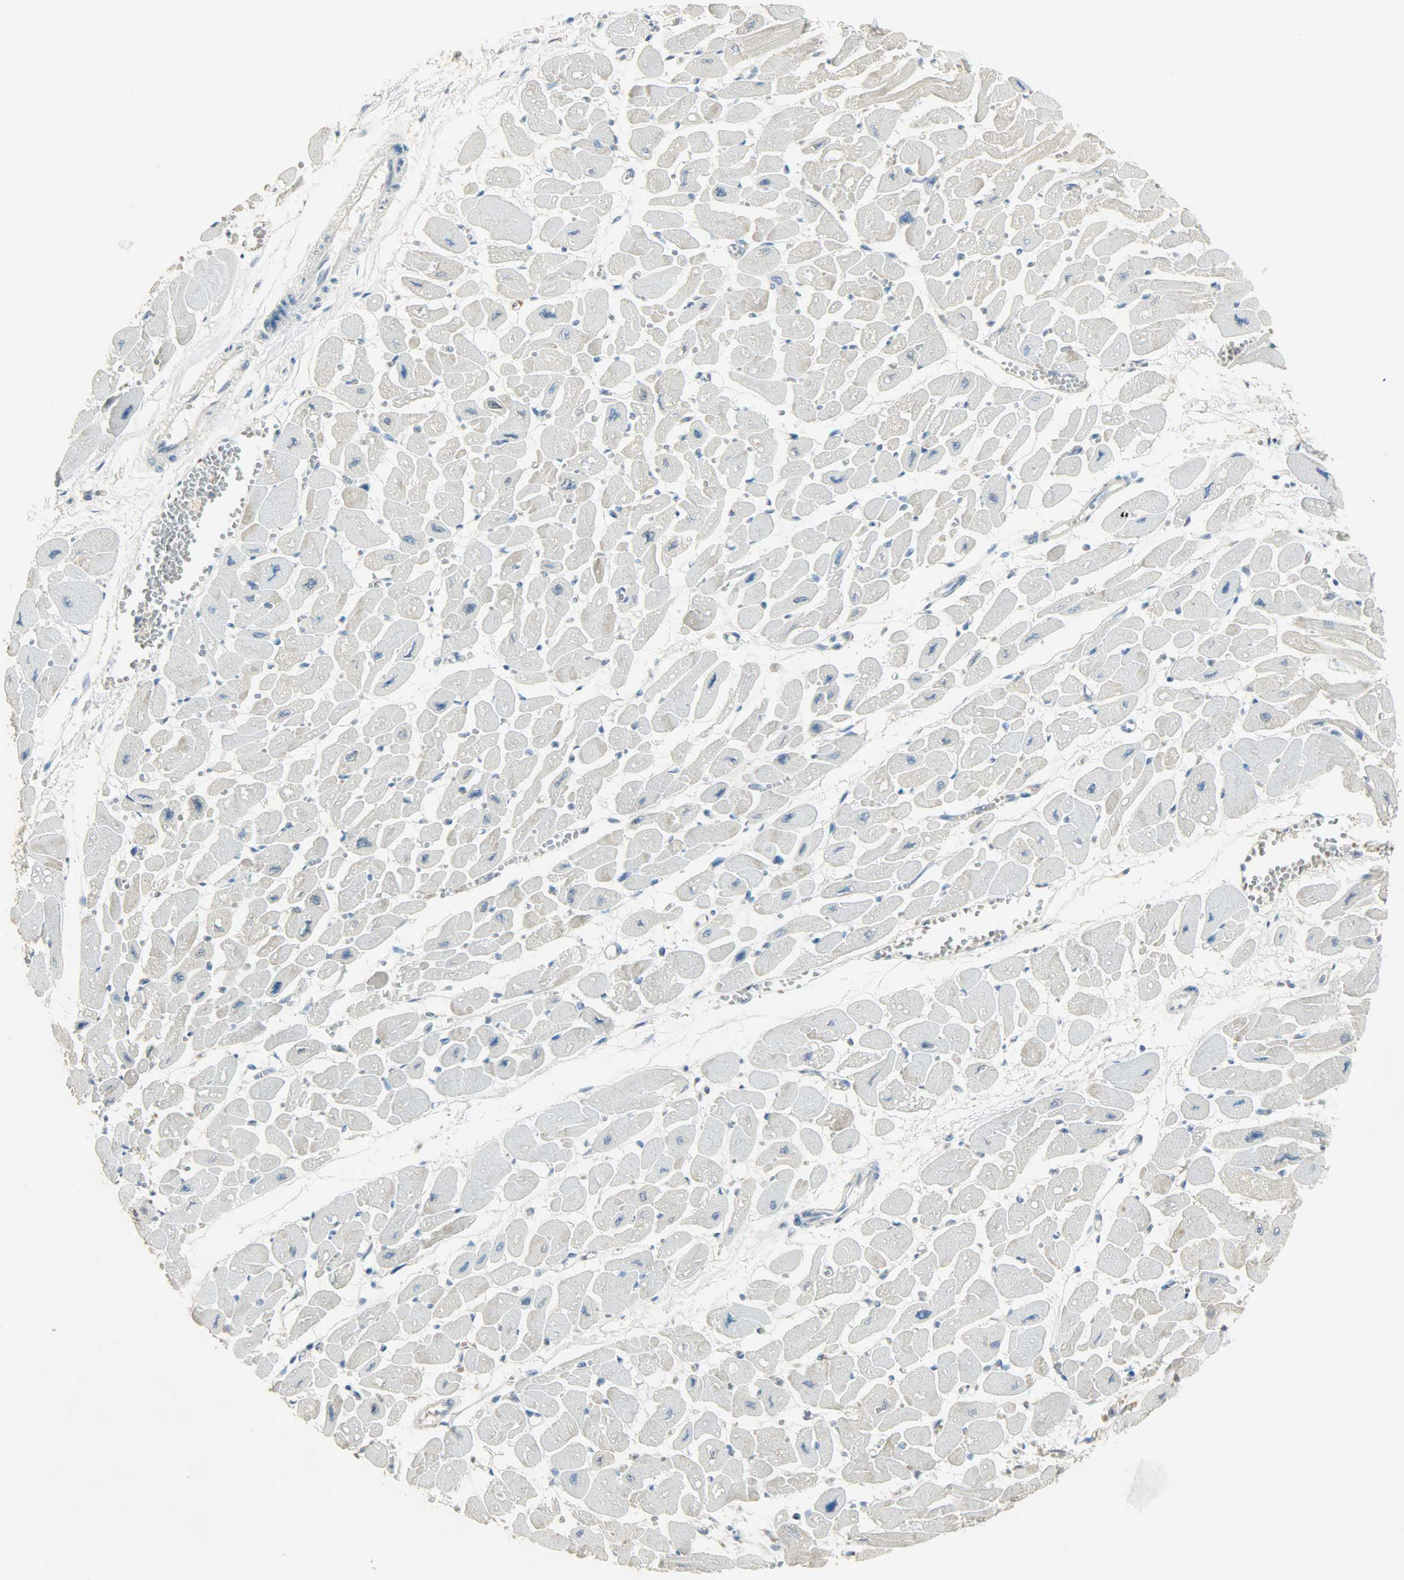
{"staining": {"intensity": "negative", "quantity": "none", "location": "none"}, "tissue": "heart muscle", "cell_type": "Cardiomyocytes", "image_type": "normal", "snomed": [{"axis": "morphology", "description": "Normal tissue, NOS"}, {"axis": "topography", "description": "Heart"}], "caption": "An IHC micrograph of normal heart muscle is shown. There is no staining in cardiomyocytes of heart muscle. The staining was performed using DAB to visualize the protein expression in brown, while the nuclei were stained in blue with hematoxylin (Magnification: 20x).", "gene": "PRMT5", "patient": {"sex": "female", "age": 54}}